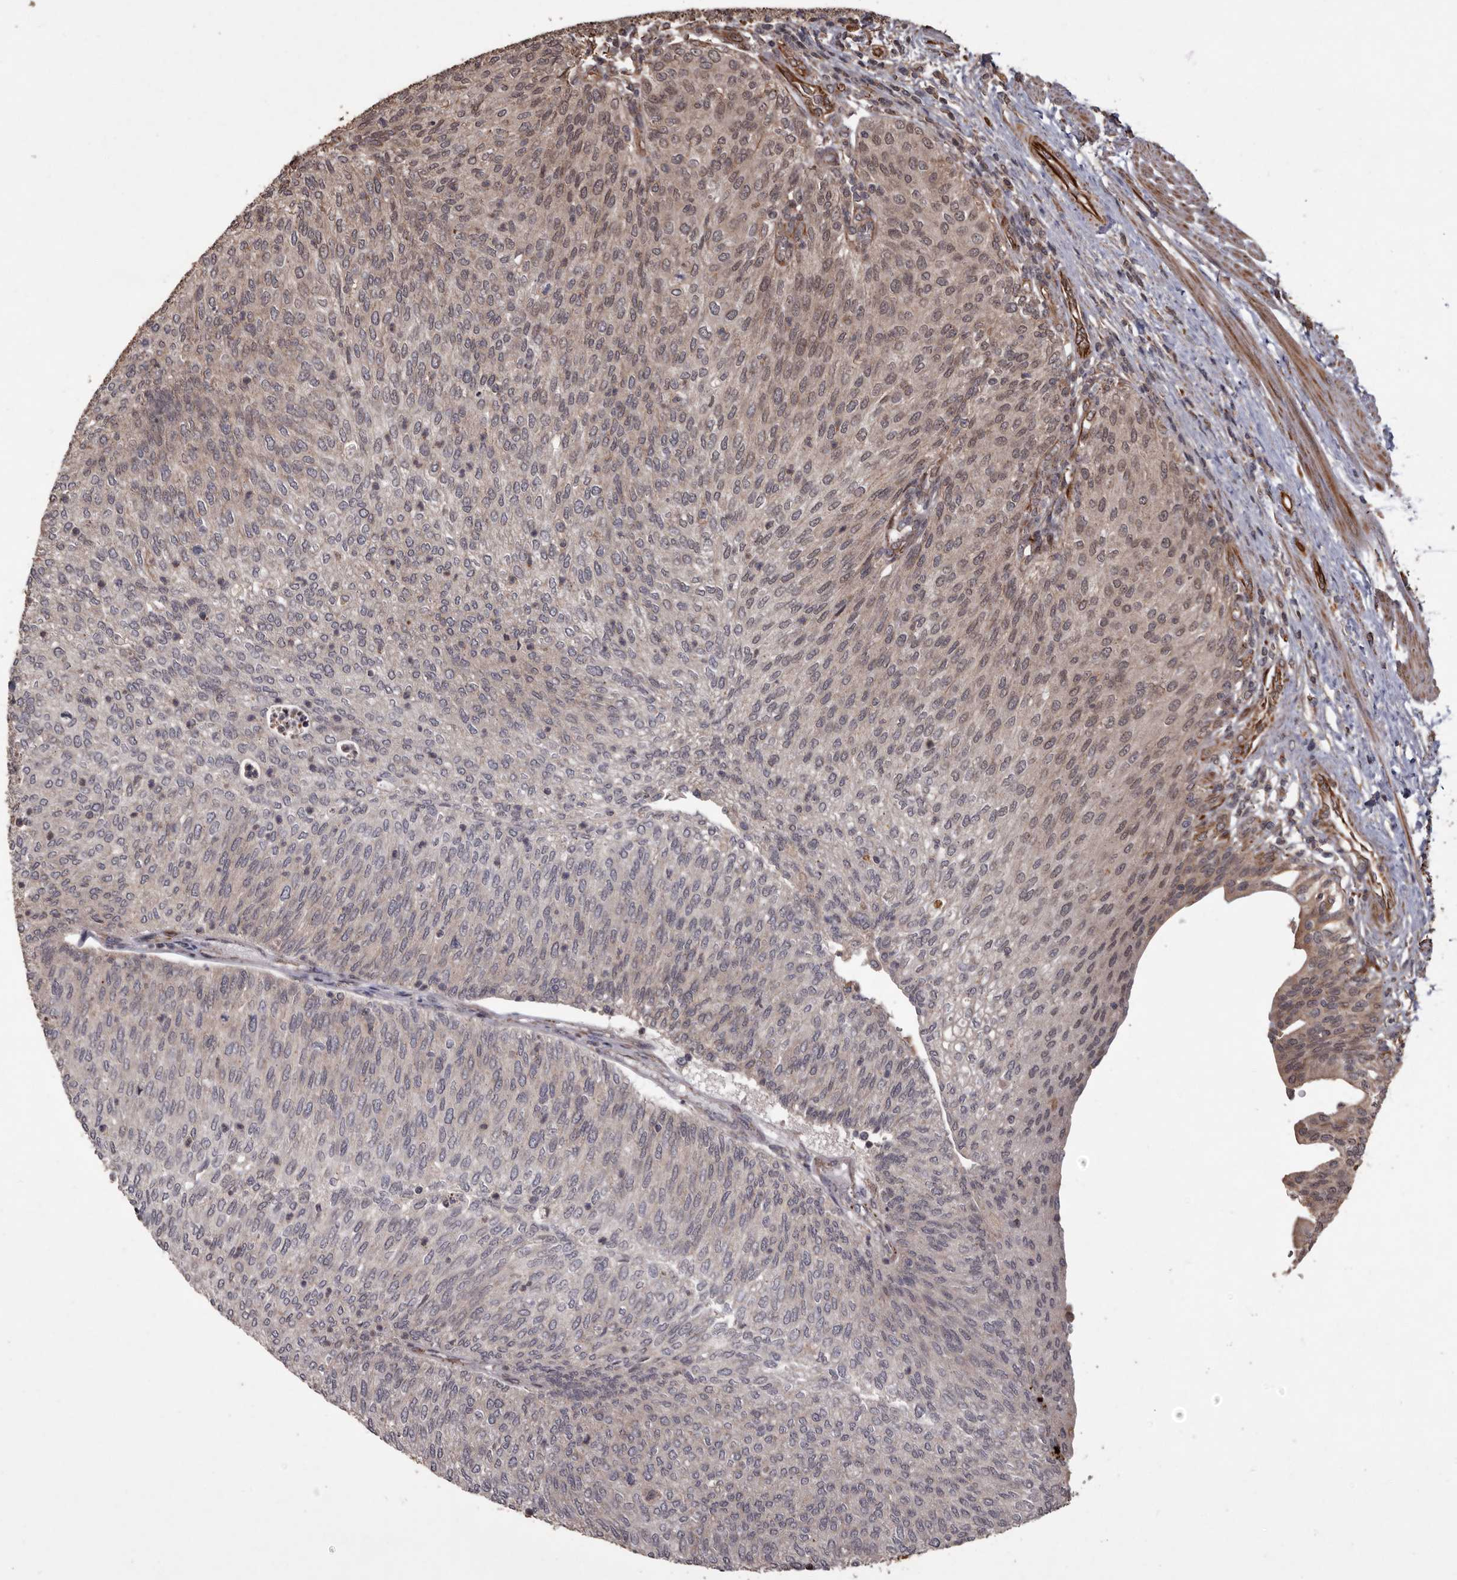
{"staining": {"intensity": "weak", "quantity": "<25%", "location": "cytoplasmic/membranous,nuclear"}, "tissue": "urothelial cancer", "cell_type": "Tumor cells", "image_type": "cancer", "snomed": [{"axis": "morphology", "description": "Urothelial carcinoma, Low grade"}, {"axis": "topography", "description": "Urinary bladder"}], "caption": "This is an immunohistochemistry (IHC) micrograph of urothelial cancer. There is no staining in tumor cells.", "gene": "BRAT1", "patient": {"sex": "female", "age": 79}}